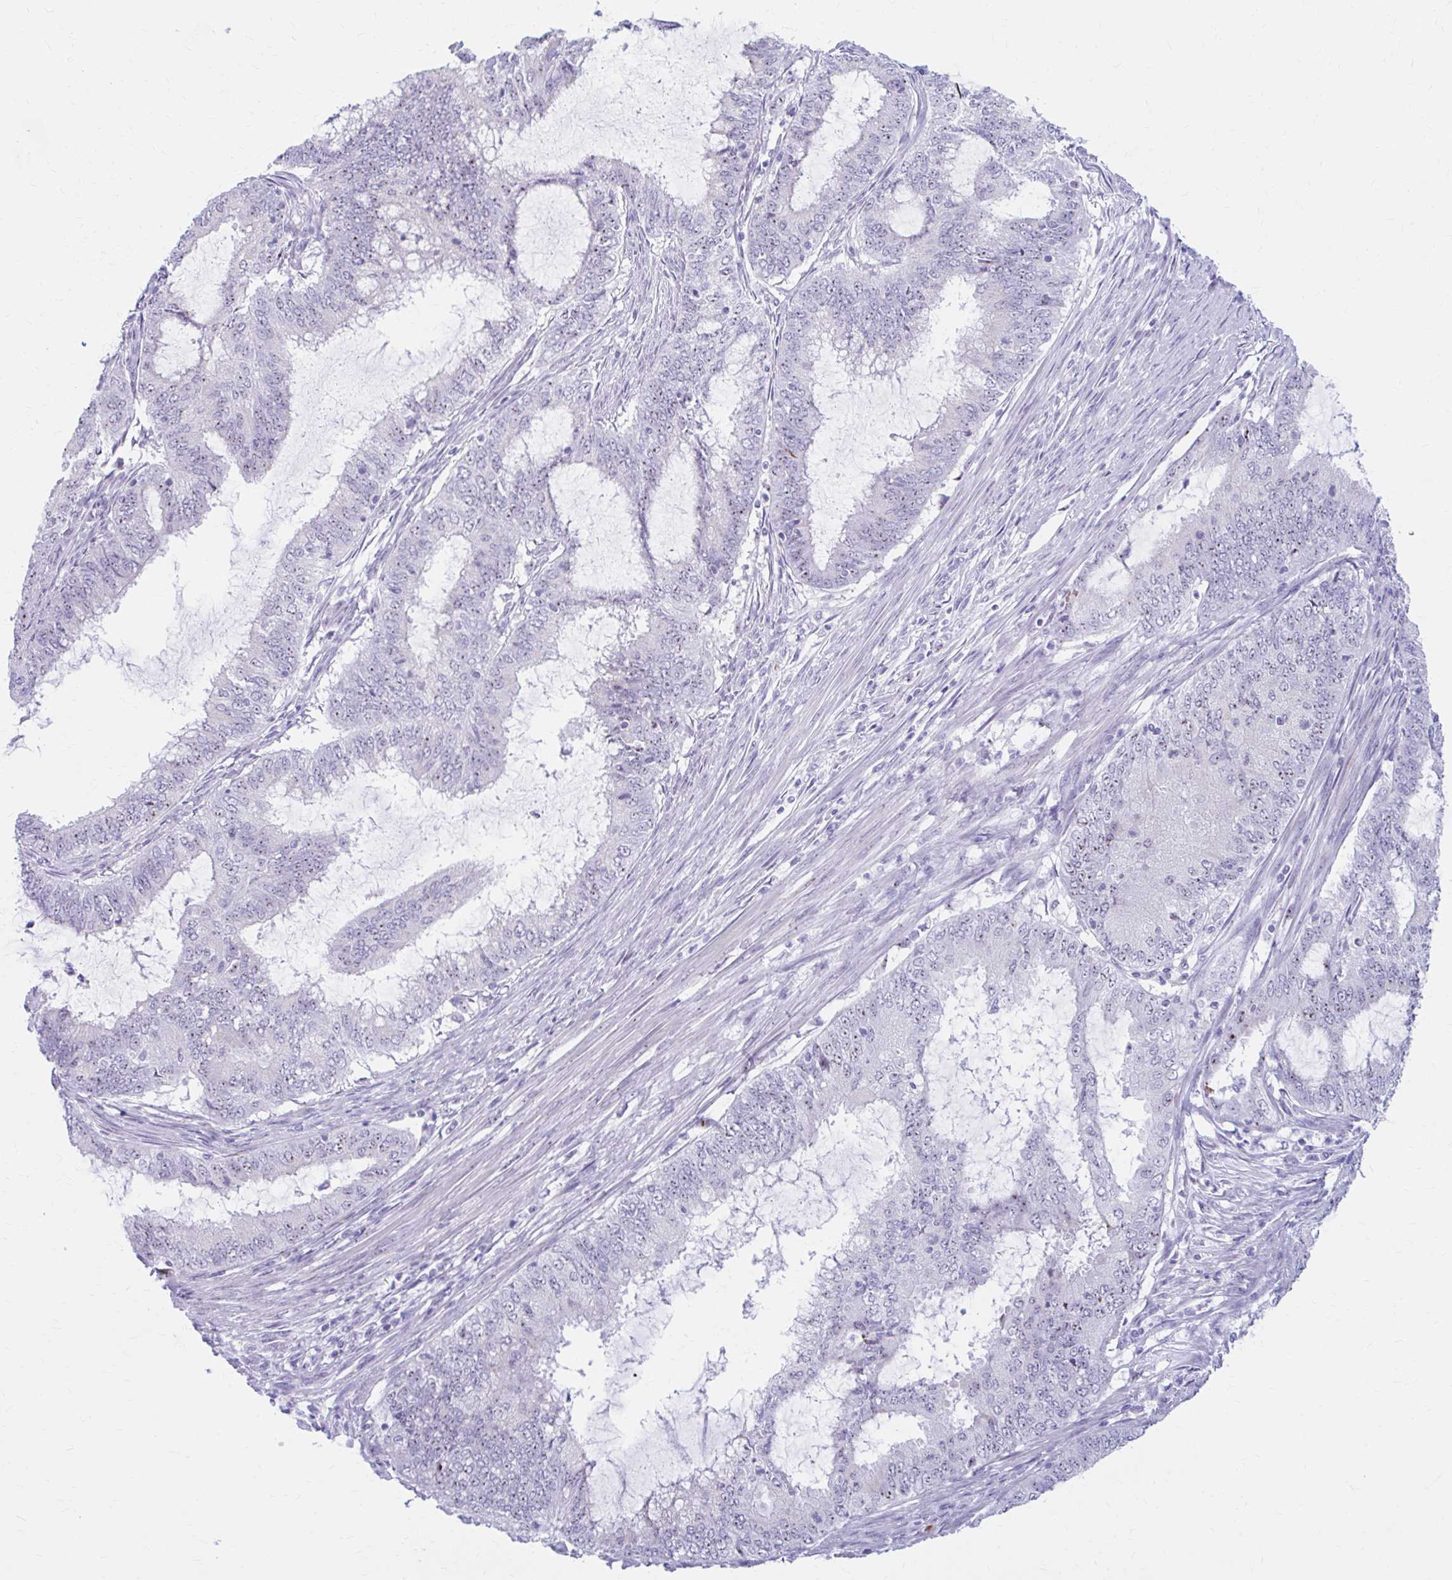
{"staining": {"intensity": "weak", "quantity": "<25%", "location": "nuclear"}, "tissue": "endometrial cancer", "cell_type": "Tumor cells", "image_type": "cancer", "snomed": [{"axis": "morphology", "description": "Adenocarcinoma, NOS"}, {"axis": "topography", "description": "Endometrium"}], "caption": "DAB (3,3'-diaminobenzidine) immunohistochemical staining of endometrial adenocarcinoma exhibits no significant staining in tumor cells.", "gene": "FTSJ3", "patient": {"sex": "female", "age": 51}}